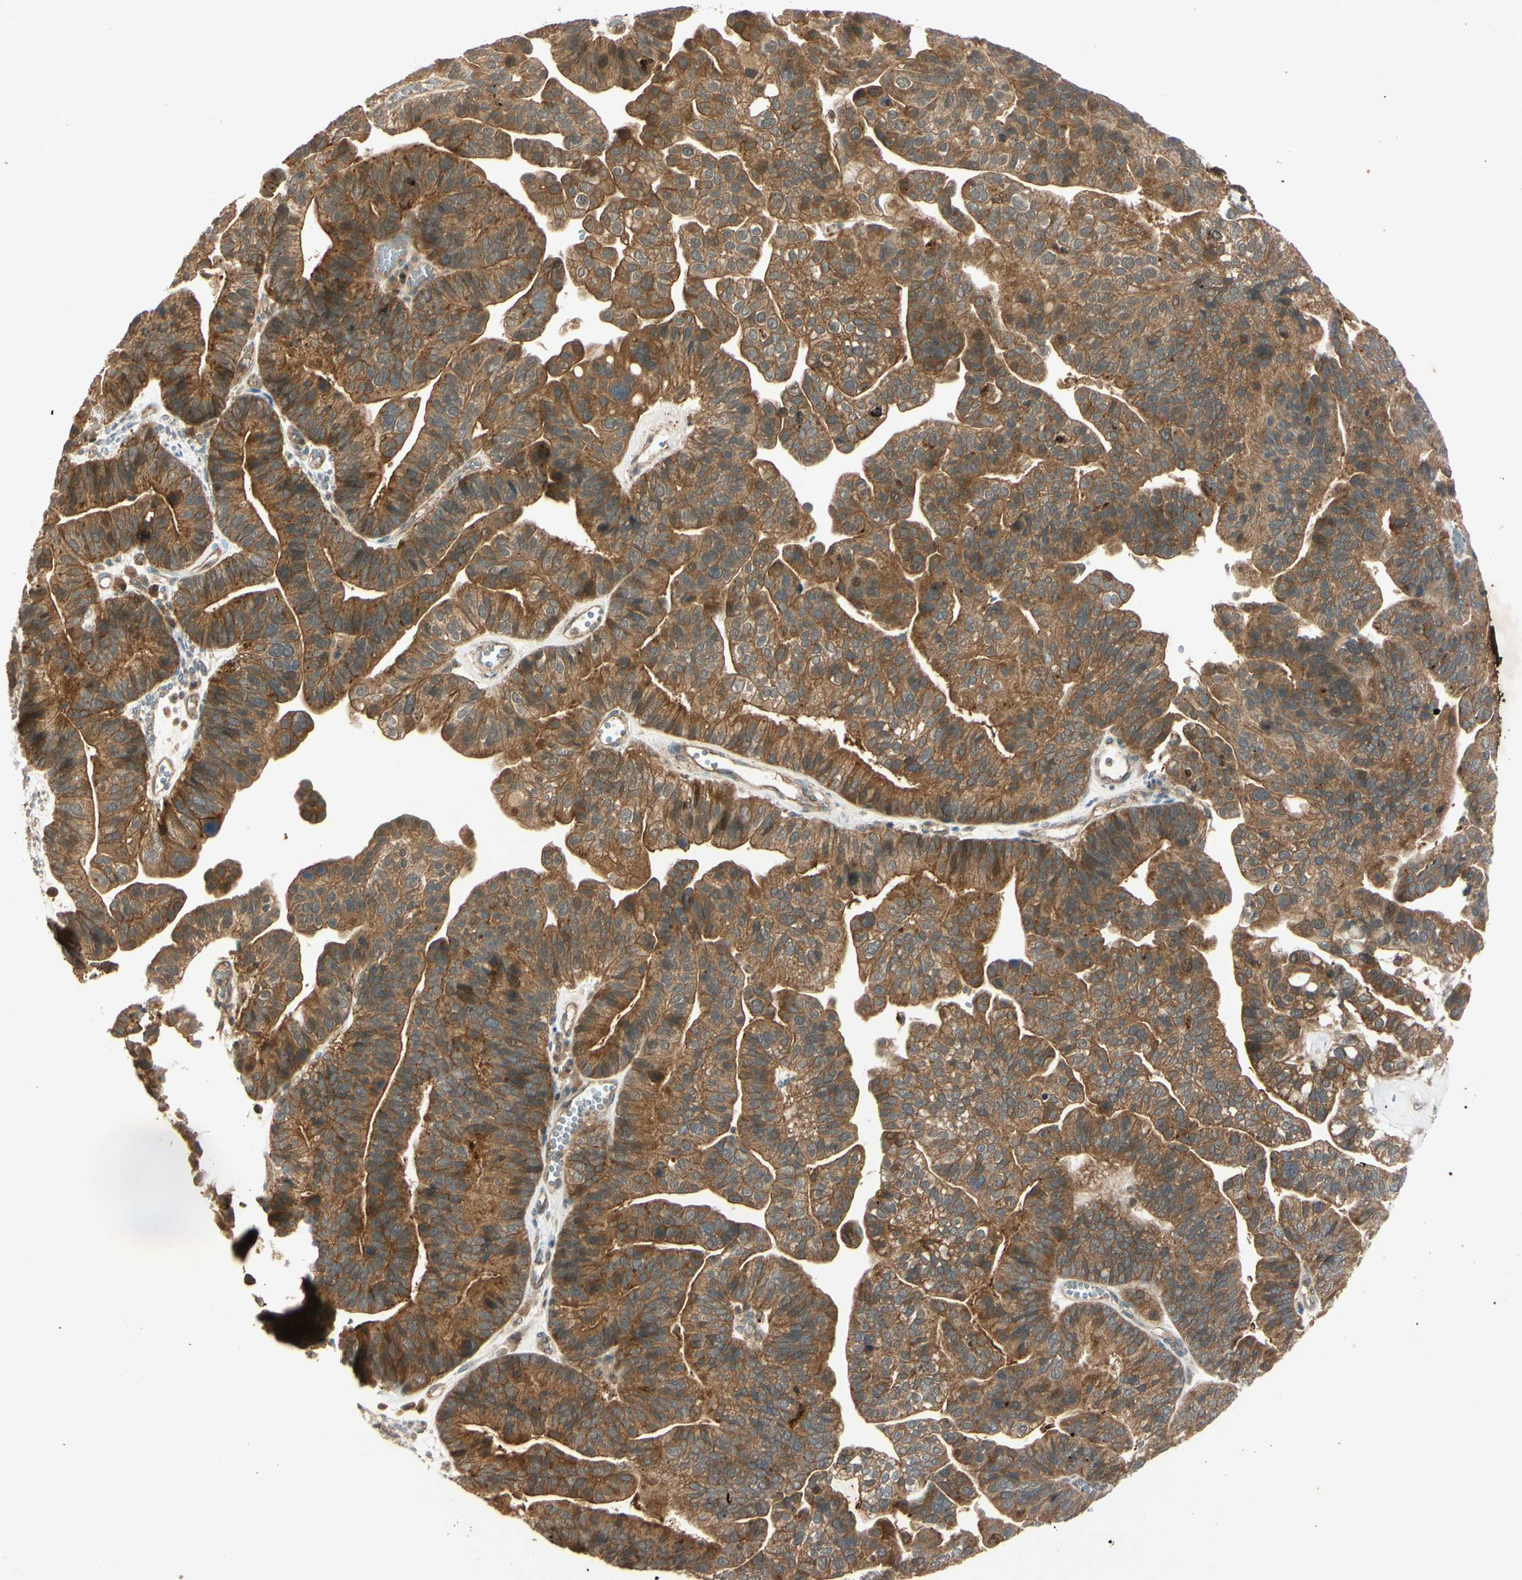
{"staining": {"intensity": "moderate", "quantity": ">75%", "location": "cytoplasmic/membranous"}, "tissue": "ovarian cancer", "cell_type": "Tumor cells", "image_type": "cancer", "snomed": [{"axis": "morphology", "description": "Cystadenocarcinoma, serous, NOS"}, {"axis": "topography", "description": "Ovary"}], "caption": "The micrograph demonstrates staining of ovarian cancer, revealing moderate cytoplasmic/membranous protein positivity (brown color) within tumor cells. Nuclei are stained in blue.", "gene": "EPHA8", "patient": {"sex": "female", "age": 56}}